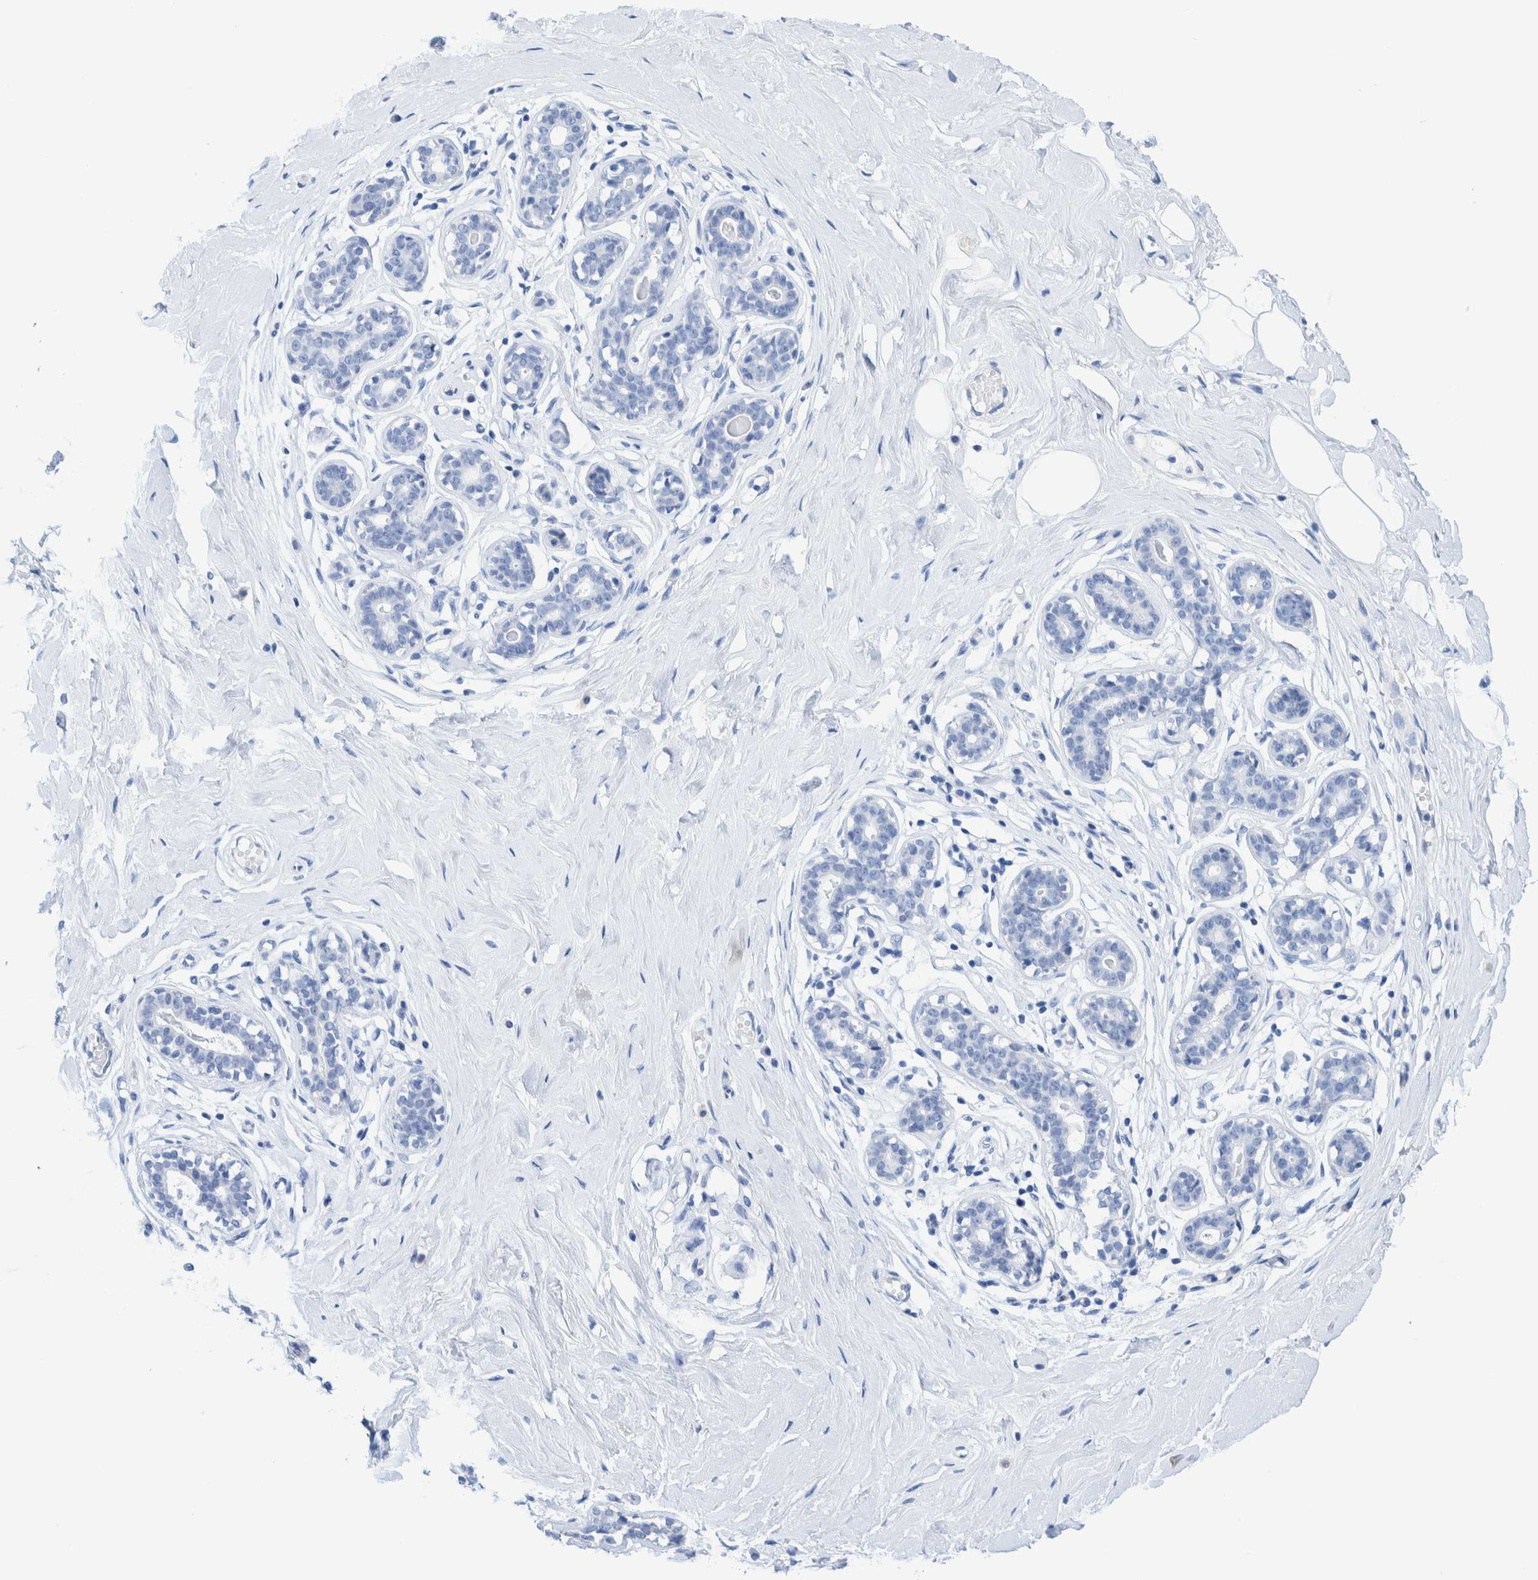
{"staining": {"intensity": "negative", "quantity": "none", "location": "none"}, "tissue": "breast", "cell_type": "Adipocytes", "image_type": "normal", "snomed": [{"axis": "morphology", "description": "Normal tissue, NOS"}, {"axis": "topography", "description": "Breast"}], "caption": "DAB (3,3'-diaminobenzidine) immunohistochemical staining of normal human breast exhibits no significant expression in adipocytes.", "gene": "PERP", "patient": {"sex": "female", "age": 23}}